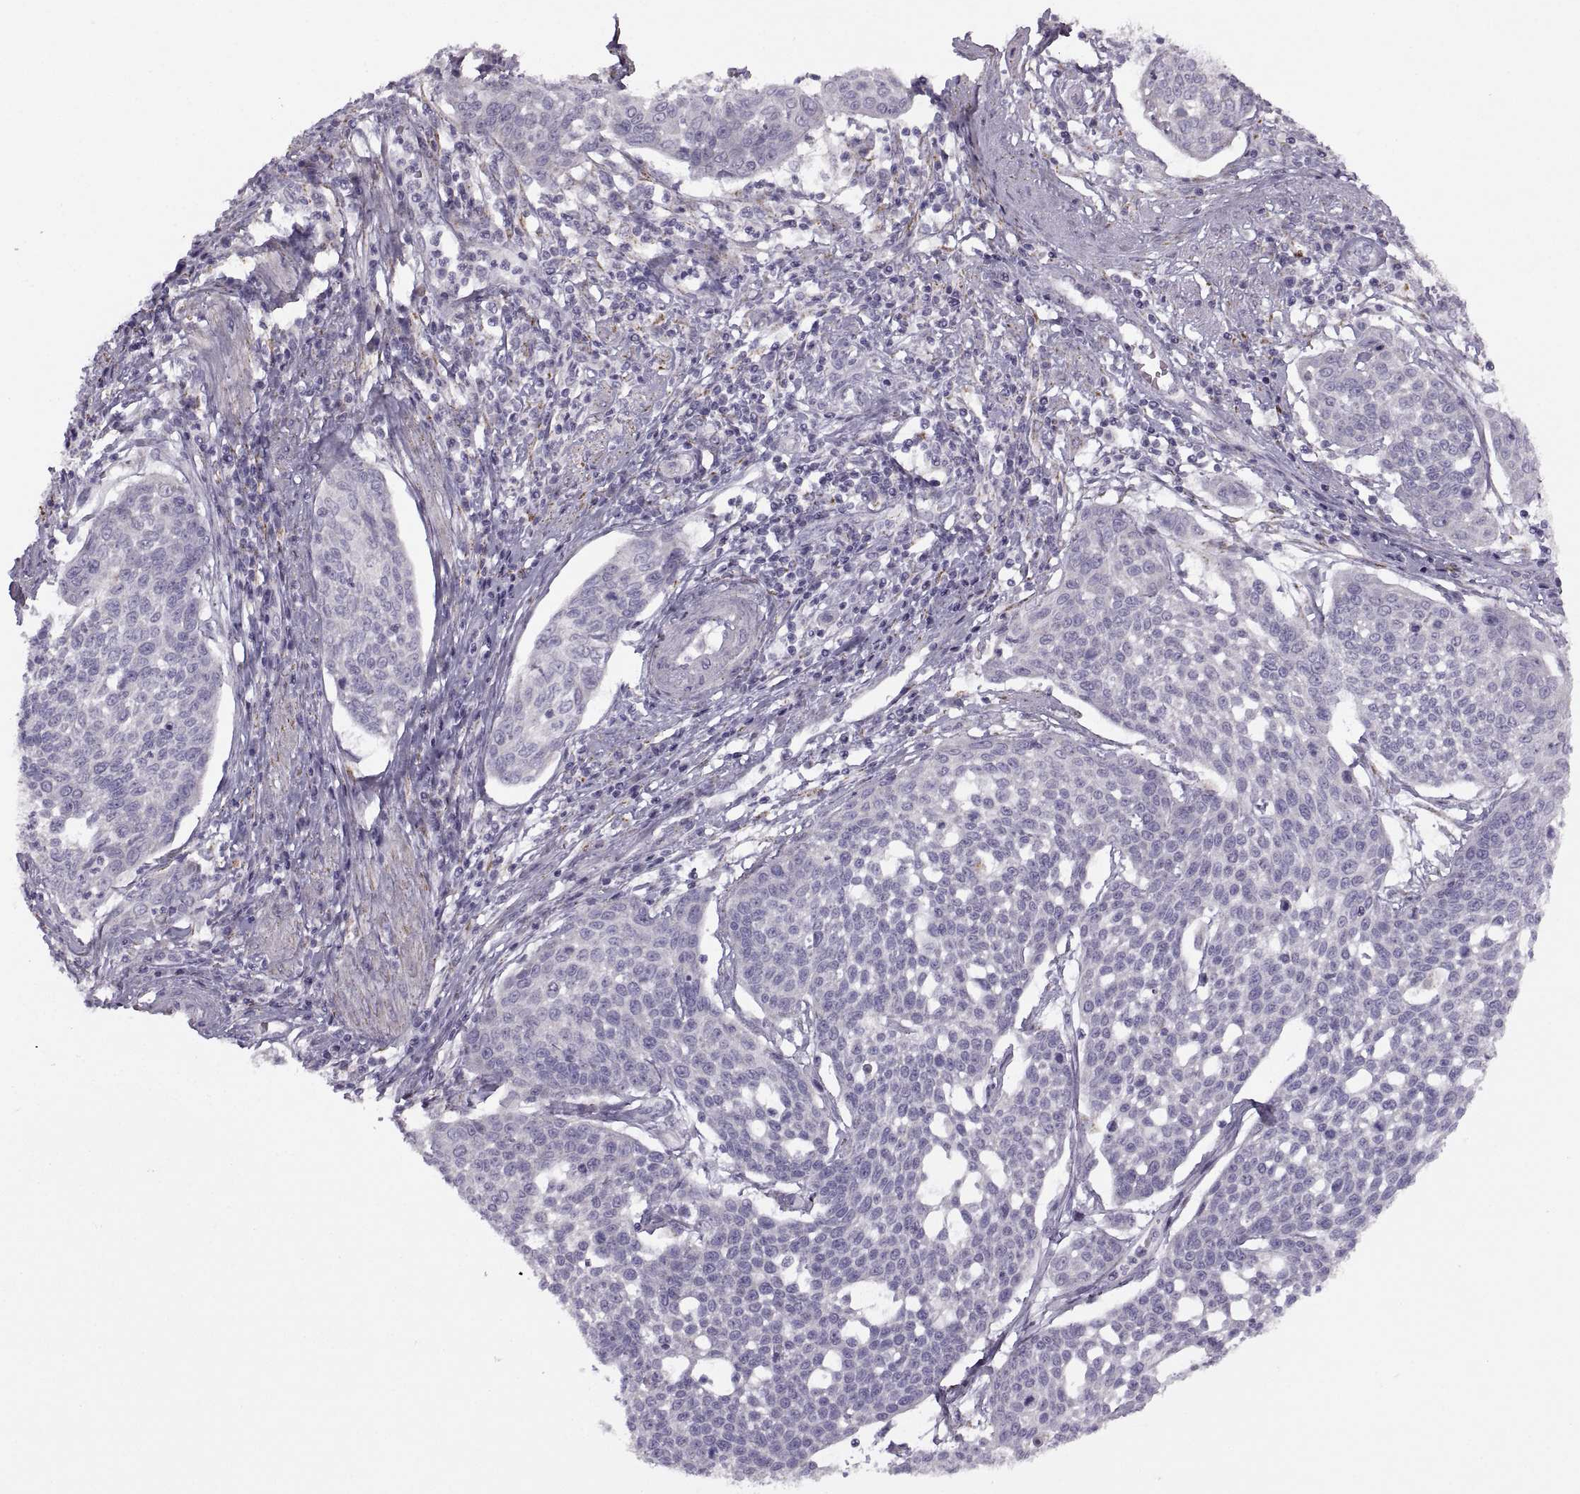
{"staining": {"intensity": "negative", "quantity": "none", "location": "none"}, "tissue": "cervical cancer", "cell_type": "Tumor cells", "image_type": "cancer", "snomed": [{"axis": "morphology", "description": "Squamous cell carcinoma, NOS"}, {"axis": "topography", "description": "Cervix"}], "caption": "This is a image of immunohistochemistry (IHC) staining of cervical squamous cell carcinoma, which shows no expression in tumor cells.", "gene": "PIERCE1", "patient": {"sex": "female", "age": 34}}